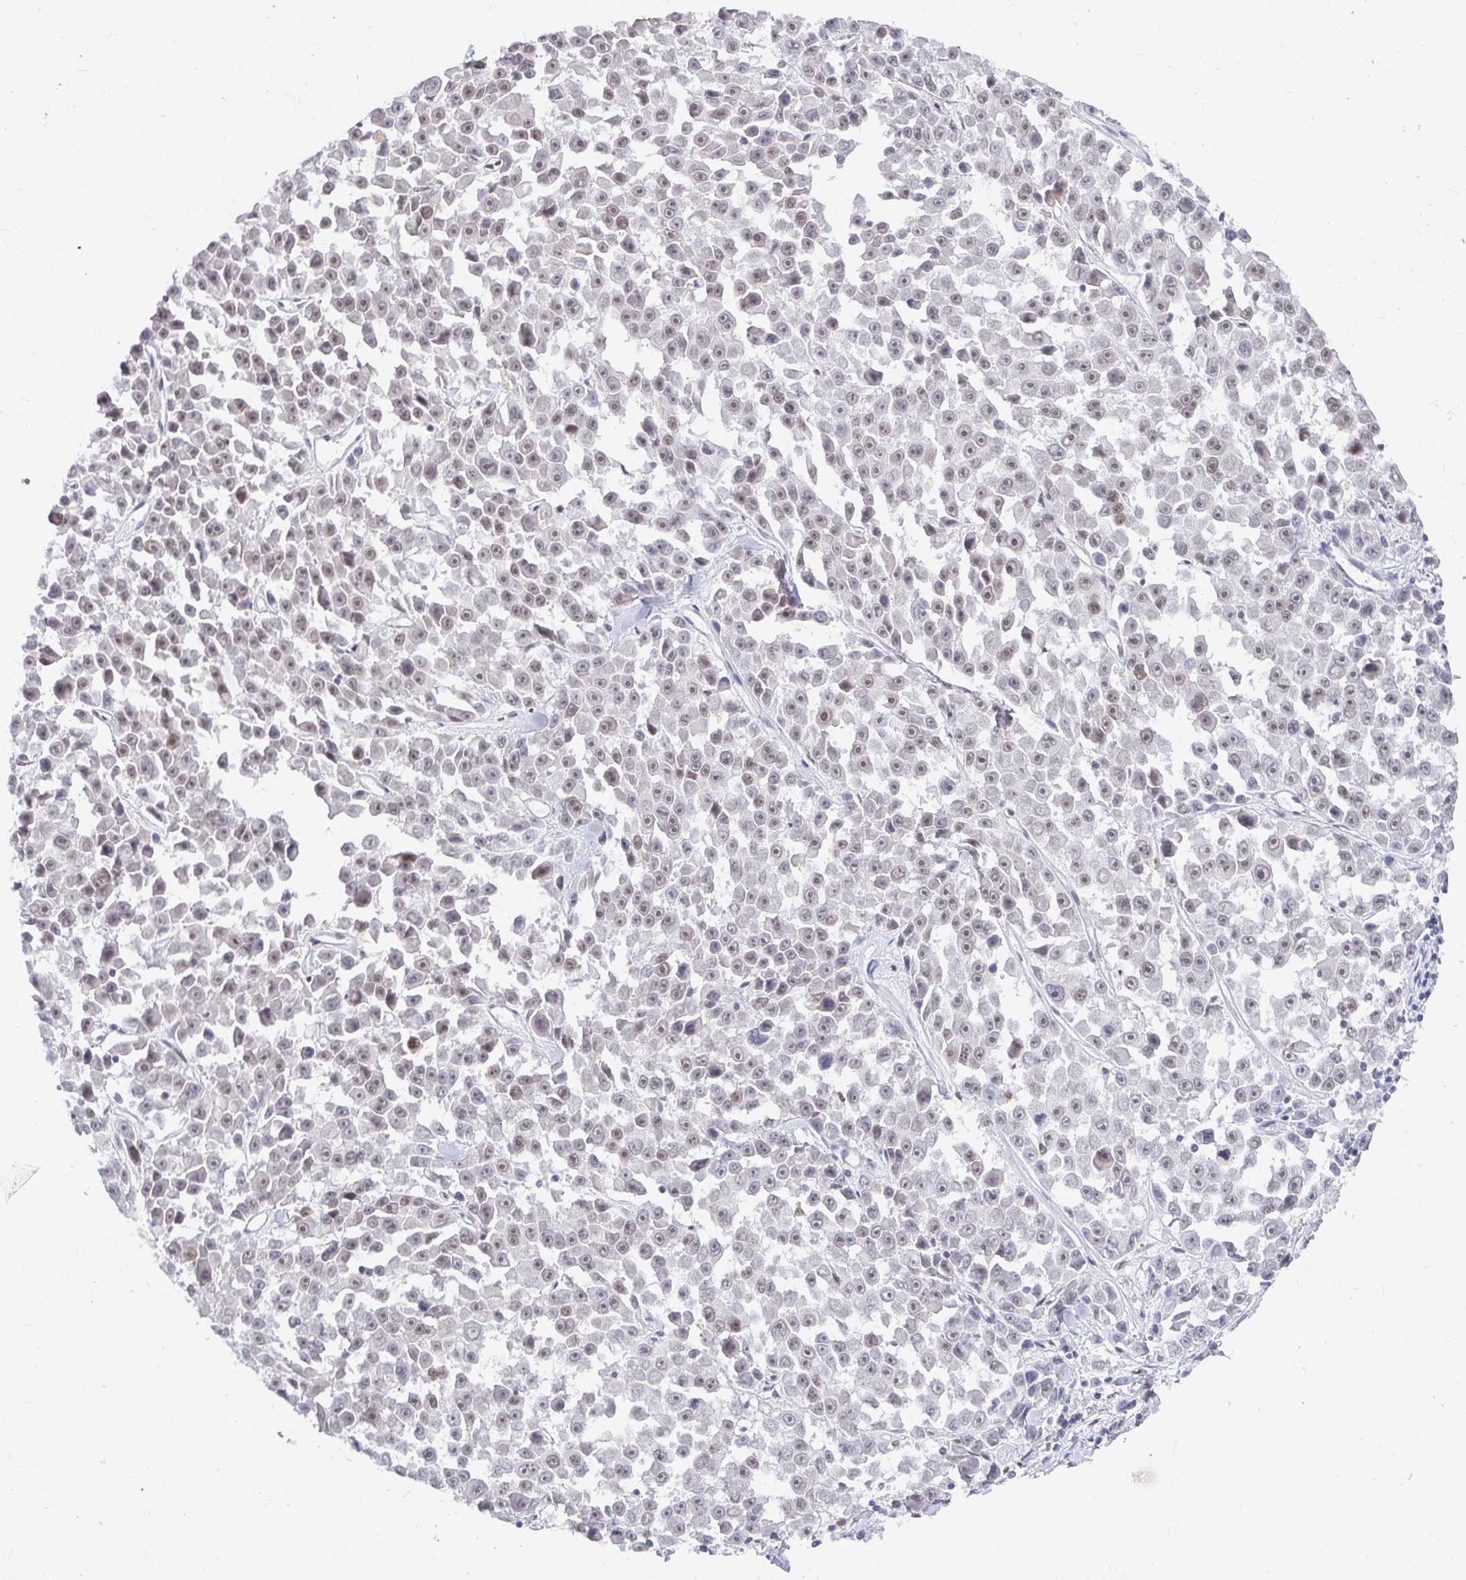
{"staining": {"intensity": "weak", "quantity": "<25%", "location": "nuclear"}, "tissue": "melanoma", "cell_type": "Tumor cells", "image_type": "cancer", "snomed": [{"axis": "morphology", "description": "Malignant melanoma, NOS"}, {"axis": "topography", "description": "Skin"}], "caption": "Malignant melanoma stained for a protein using immunohistochemistry (IHC) exhibits no expression tumor cells.", "gene": "RCOR1", "patient": {"sex": "female", "age": 66}}